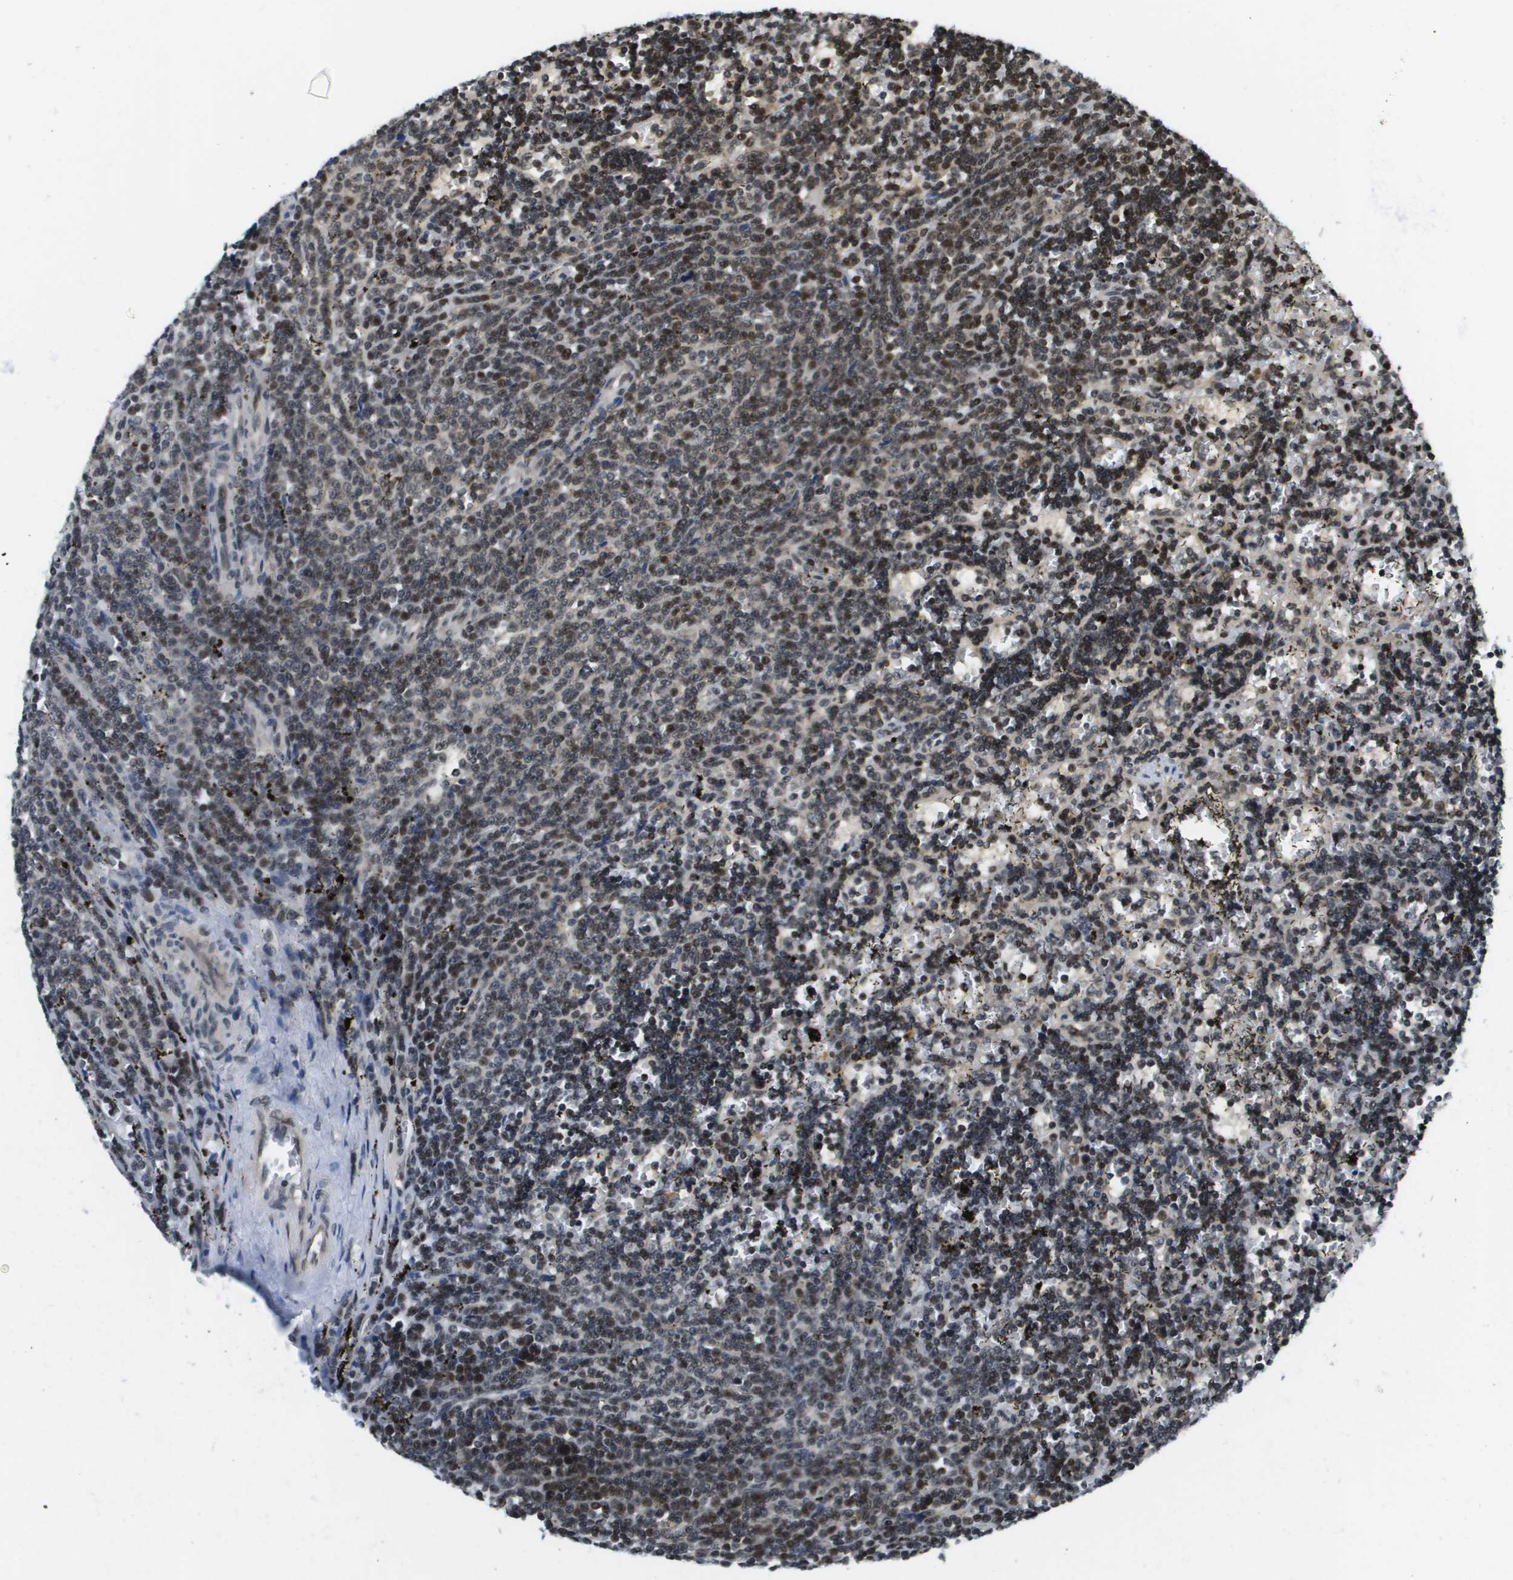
{"staining": {"intensity": "strong", "quantity": "<25%", "location": "nuclear"}, "tissue": "lymphoma", "cell_type": "Tumor cells", "image_type": "cancer", "snomed": [{"axis": "morphology", "description": "Malignant lymphoma, non-Hodgkin's type, Low grade"}, {"axis": "topography", "description": "Spleen"}], "caption": "Immunohistochemistry micrograph of low-grade malignant lymphoma, non-Hodgkin's type stained for a protein (brown), which reveals medium levels of strong nuclear positivity in about <25% of tumor cells.", "gene": "RECQL4", "patient": {"sex": "male", "age": 60}}